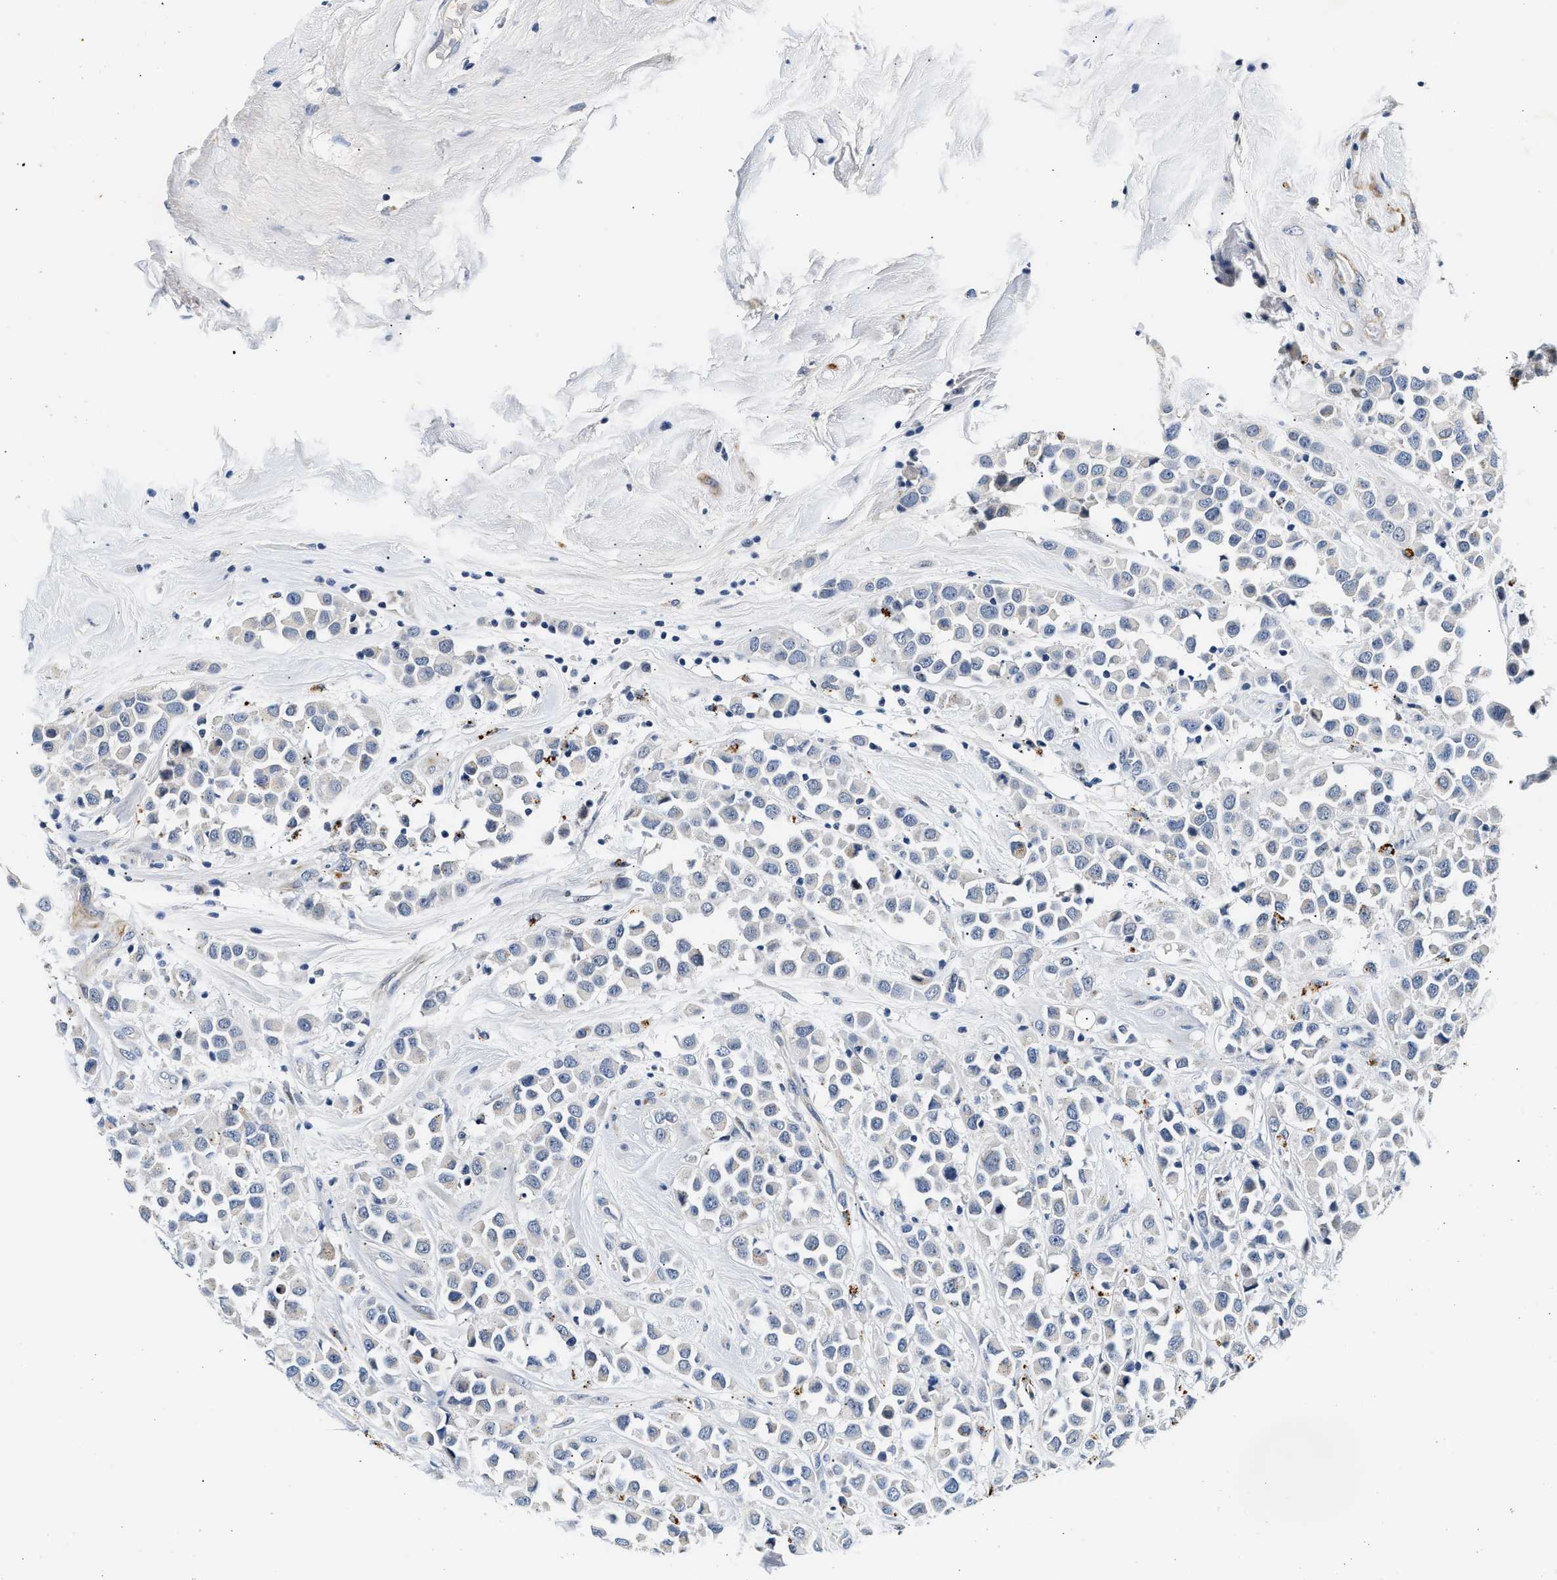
{"staining": {"intensity": "negative", "quantity": "none", "location": "none"}, "tissue": "breast cancer", "cell_type": "Tumor cells", "image_type": "cancer", "snomed": [{"axis": "morphology", "description": "Duct carcinoma"}, {"axis": "topography", "description": "Breast"}], "caption": "Protein analysis of breast intraductal carcinoma demonstrates no significant positivity in tumor cells.", "gene": "MED22", "patient": {"sex": "female", "age": 61}}